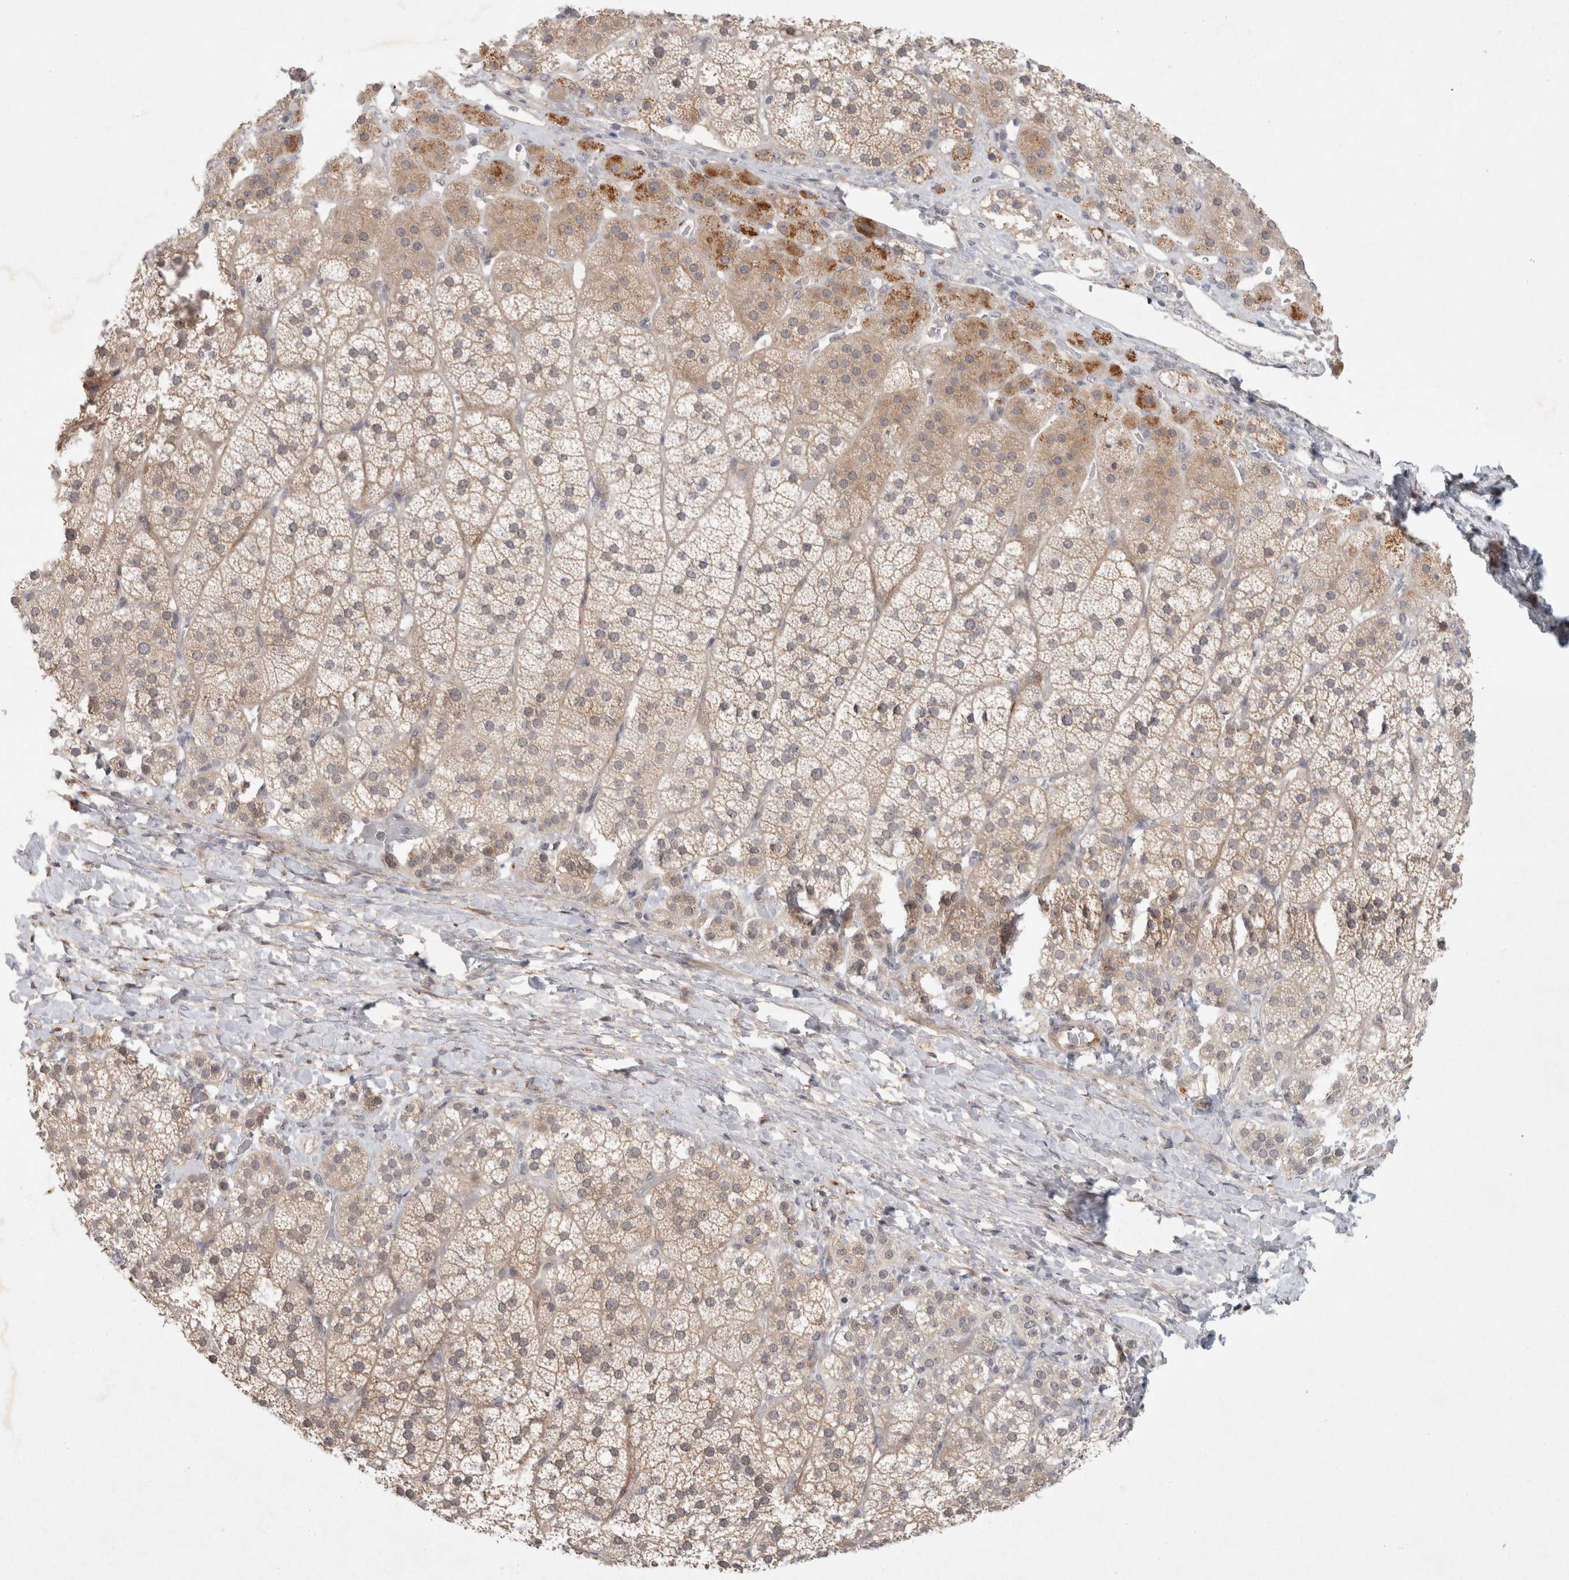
{"staining": {"intensity": "weak", "quantity": ">75%", "location": "cytoplasmic/membranous"}, "tissue": "adrenal gland", "cell_type": "Glandular cells", "image_type": "normal", "snomed": [{"axis": "morphology", "description": "Normal tissue, NOS"}, {"axis": "topography", "description": "Adrenal gland"}], "caption": "A micrograph of human adrenal gland stained for a protein demonstrates weak cytoplasmic/membranous brown staining in glandular cells.", "gene": "CRISPLD1", "patient": {"sex": "female", "age": 44}}